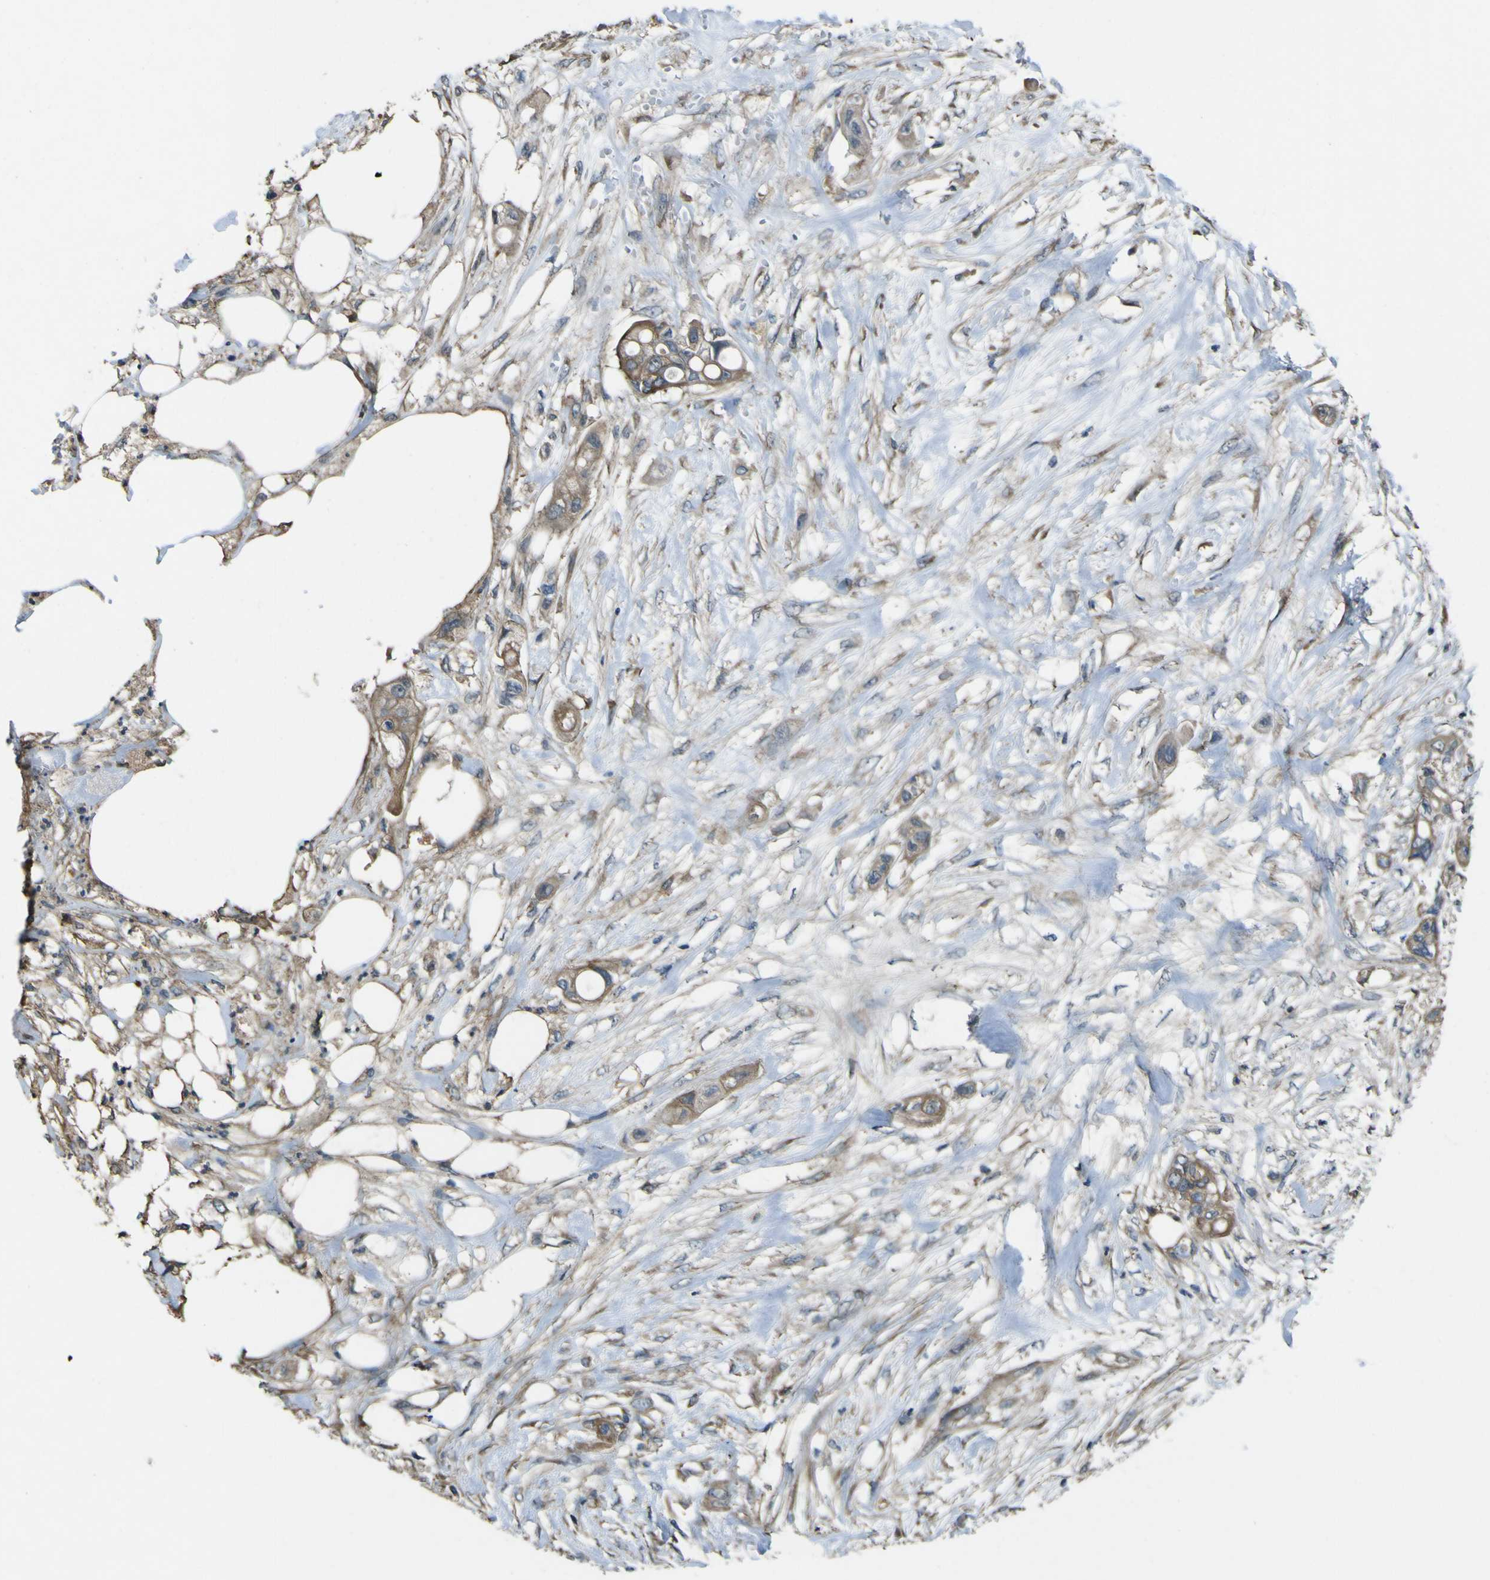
{"staining": {"intensity": "moderate", "quantity": ">75%", "location": "cytoplasmic/membranous"}, "tissue": "colorectal cancer", "cell_type": "Tumor cells", "image_type": "cancer", "snomed": [{"axis": "morphology", "description": "Adenocarcinoma, NOS"}, {"axis": "topography", "description": "Colon"}], "caption": "IHC image of neoplastic tissue: human adenocarcinoma (colorectal) stained using immunohistochemistry (IHC) displays medium levels of moderate protein expression localized specifically in the cytoplasmic/membranous of tumor cells, appearing as a cytoplasmic/membranous brown color.", "gene": "NAALADL2", "patient": {"sex": "female", "age": 57}}